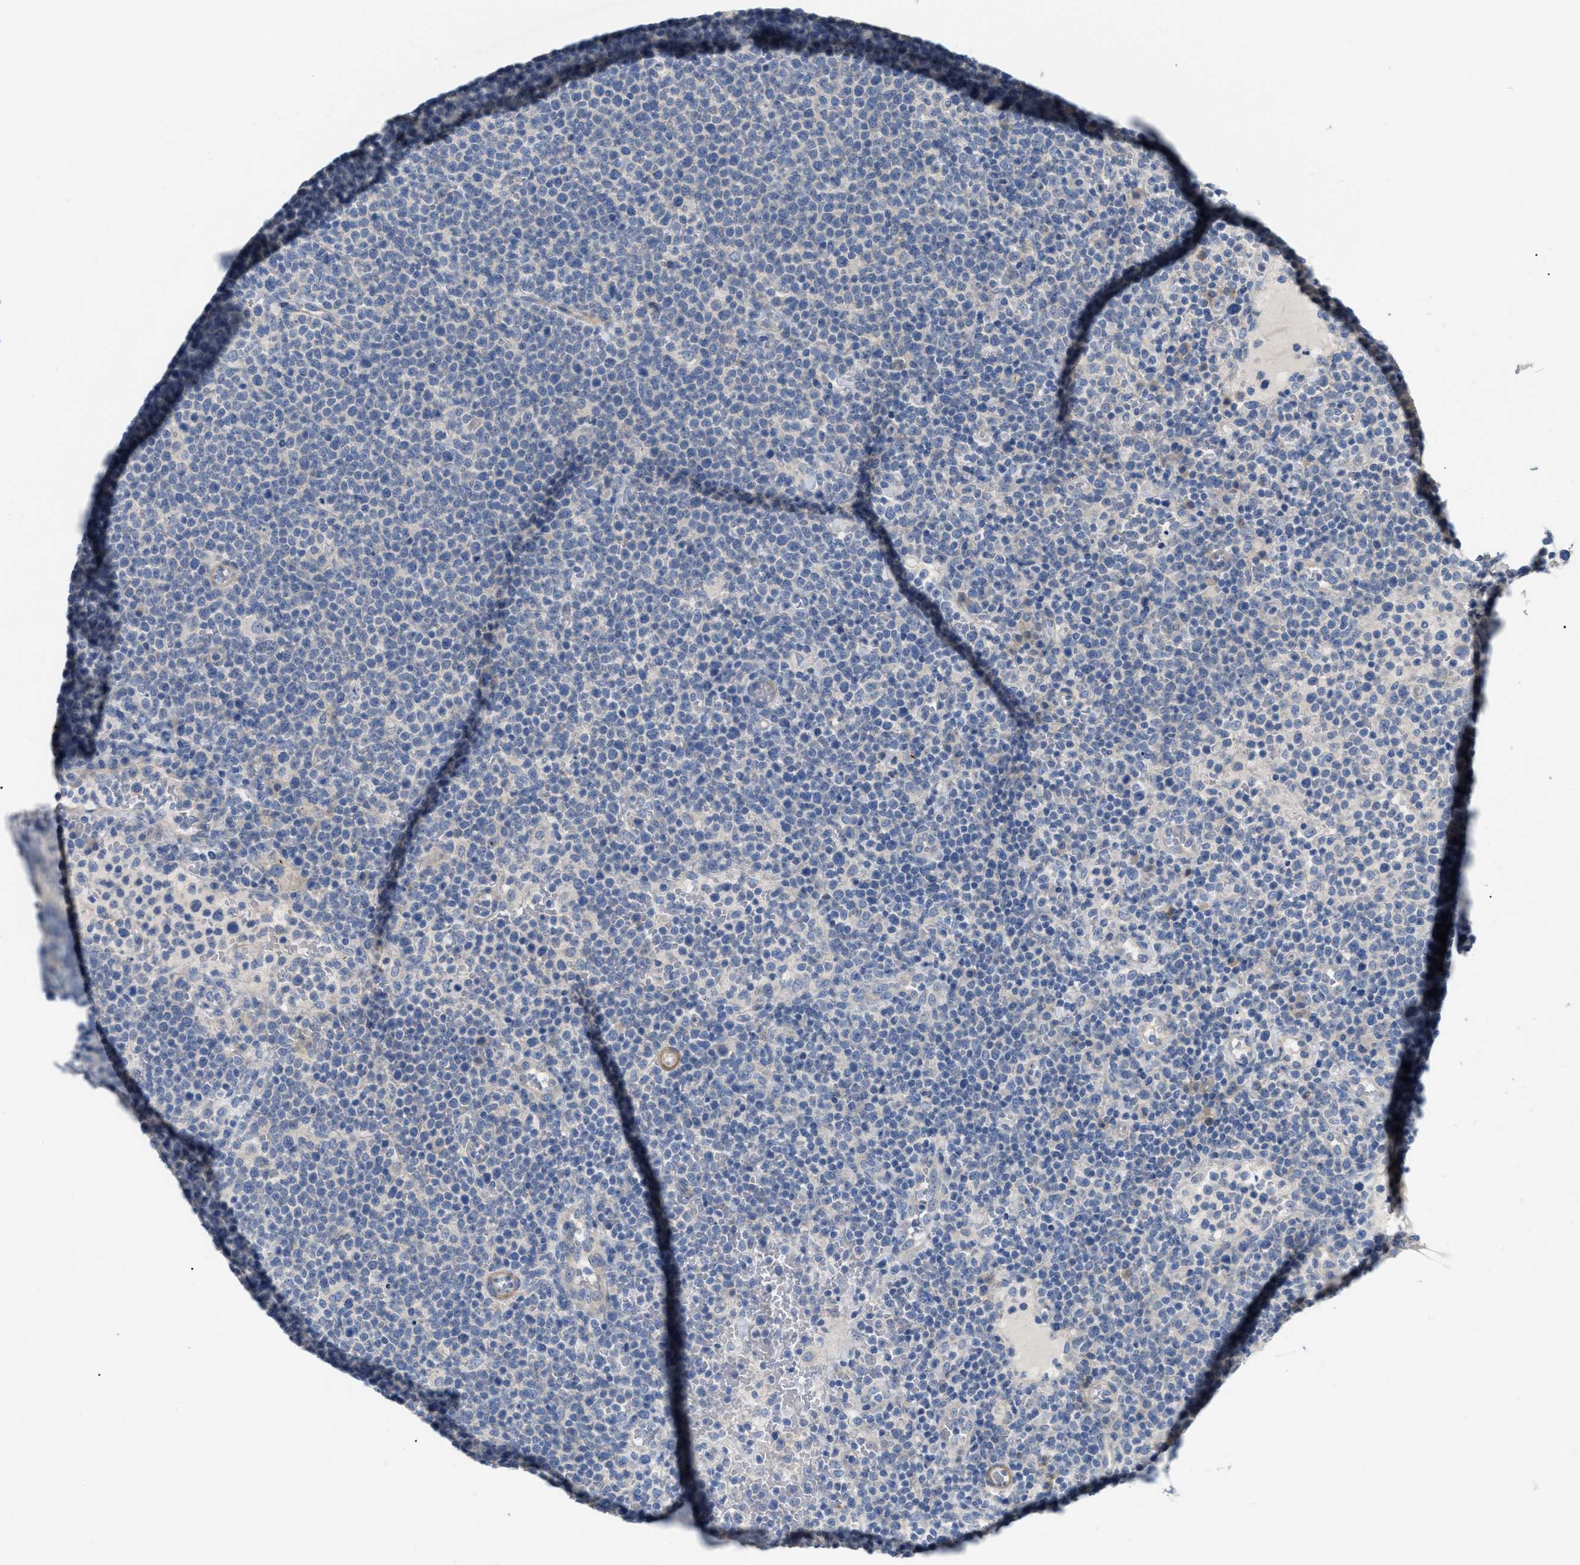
{"staining": {"intensity": "negative", "quantity": "none", "location": "none"}, "tissue": "lymphoma", "cell_type": "Tumor cells", "image_type": "cancer", "snomed": [{"axis": "morphology", "description": "Malignant lymphoma, non-Hodgkin's type, High grade"}, {"axis": "topography", "description": "Lymph node"}], "caption": "Histopathology image shows no significant protein staining in tumor cells of lymphoma. (DAB (3,3'-diaminobenzidine) immunohistochemistry (IHC) visualized using brightfield microscopy, high magnification).", "gene": "DHX58", "patient": {"sex": "male", "age": 61}}